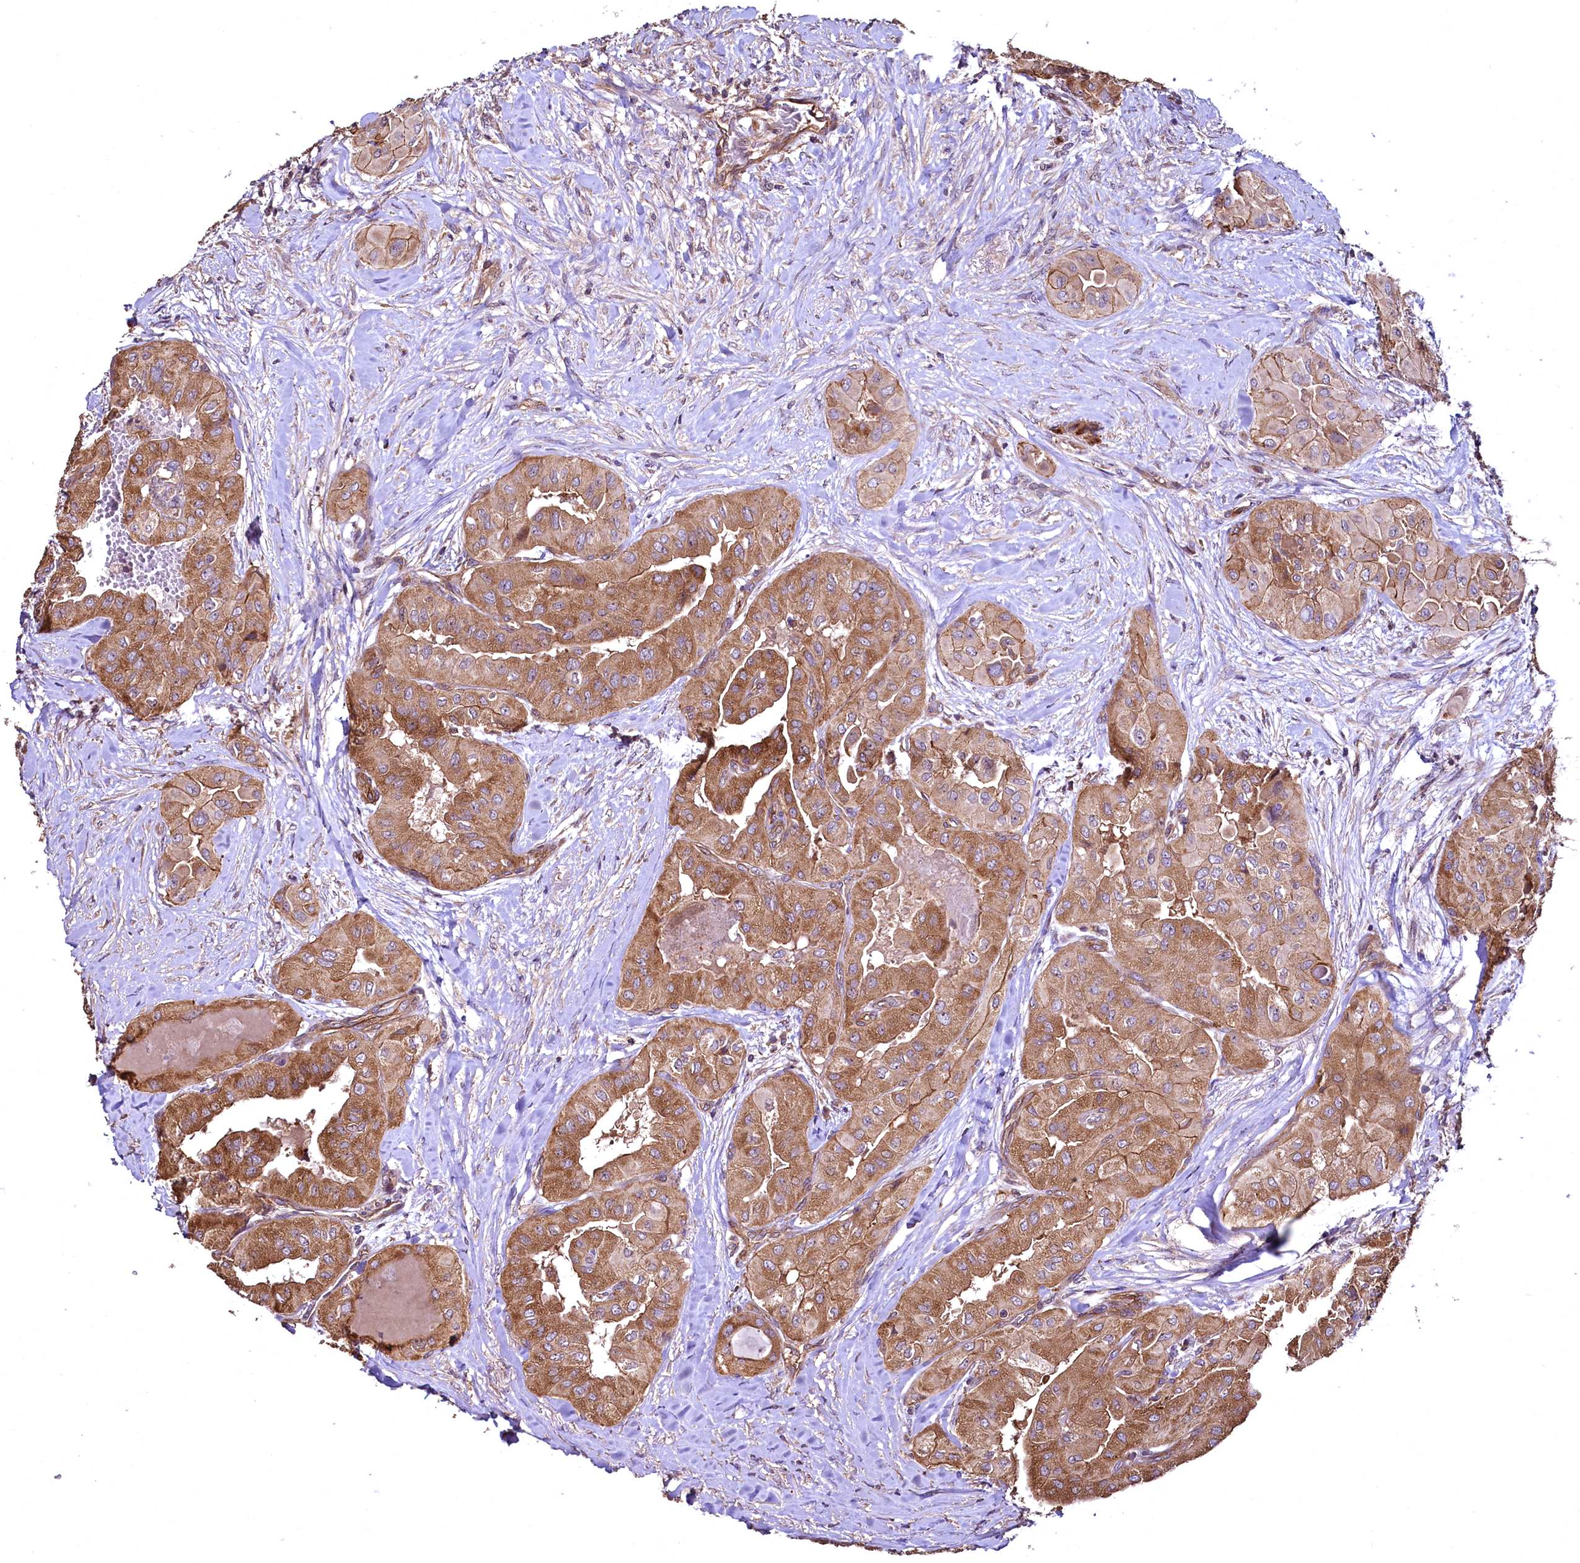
{"staining": {"intensity": "strong", "quantity": ">75%", "location": "cytoplasmic/membranous"}, "tissue": "thyroid cancer", "cell_type": "Tumor cells", "image_type": "cancer", "snomed": [{"axis": "morphology", "description": "Papillary adenocarcinoma, NOS"}, {"axis": "topography", "description": "Thyroid gland"}], "caption": "The immunohistochemical stain labels strong cytoplasmic/membranous staining in tumor cells of thyroid cancer tissue.", "gene": "TBCEL", "patient": {"sex": "female", "age": 59}}